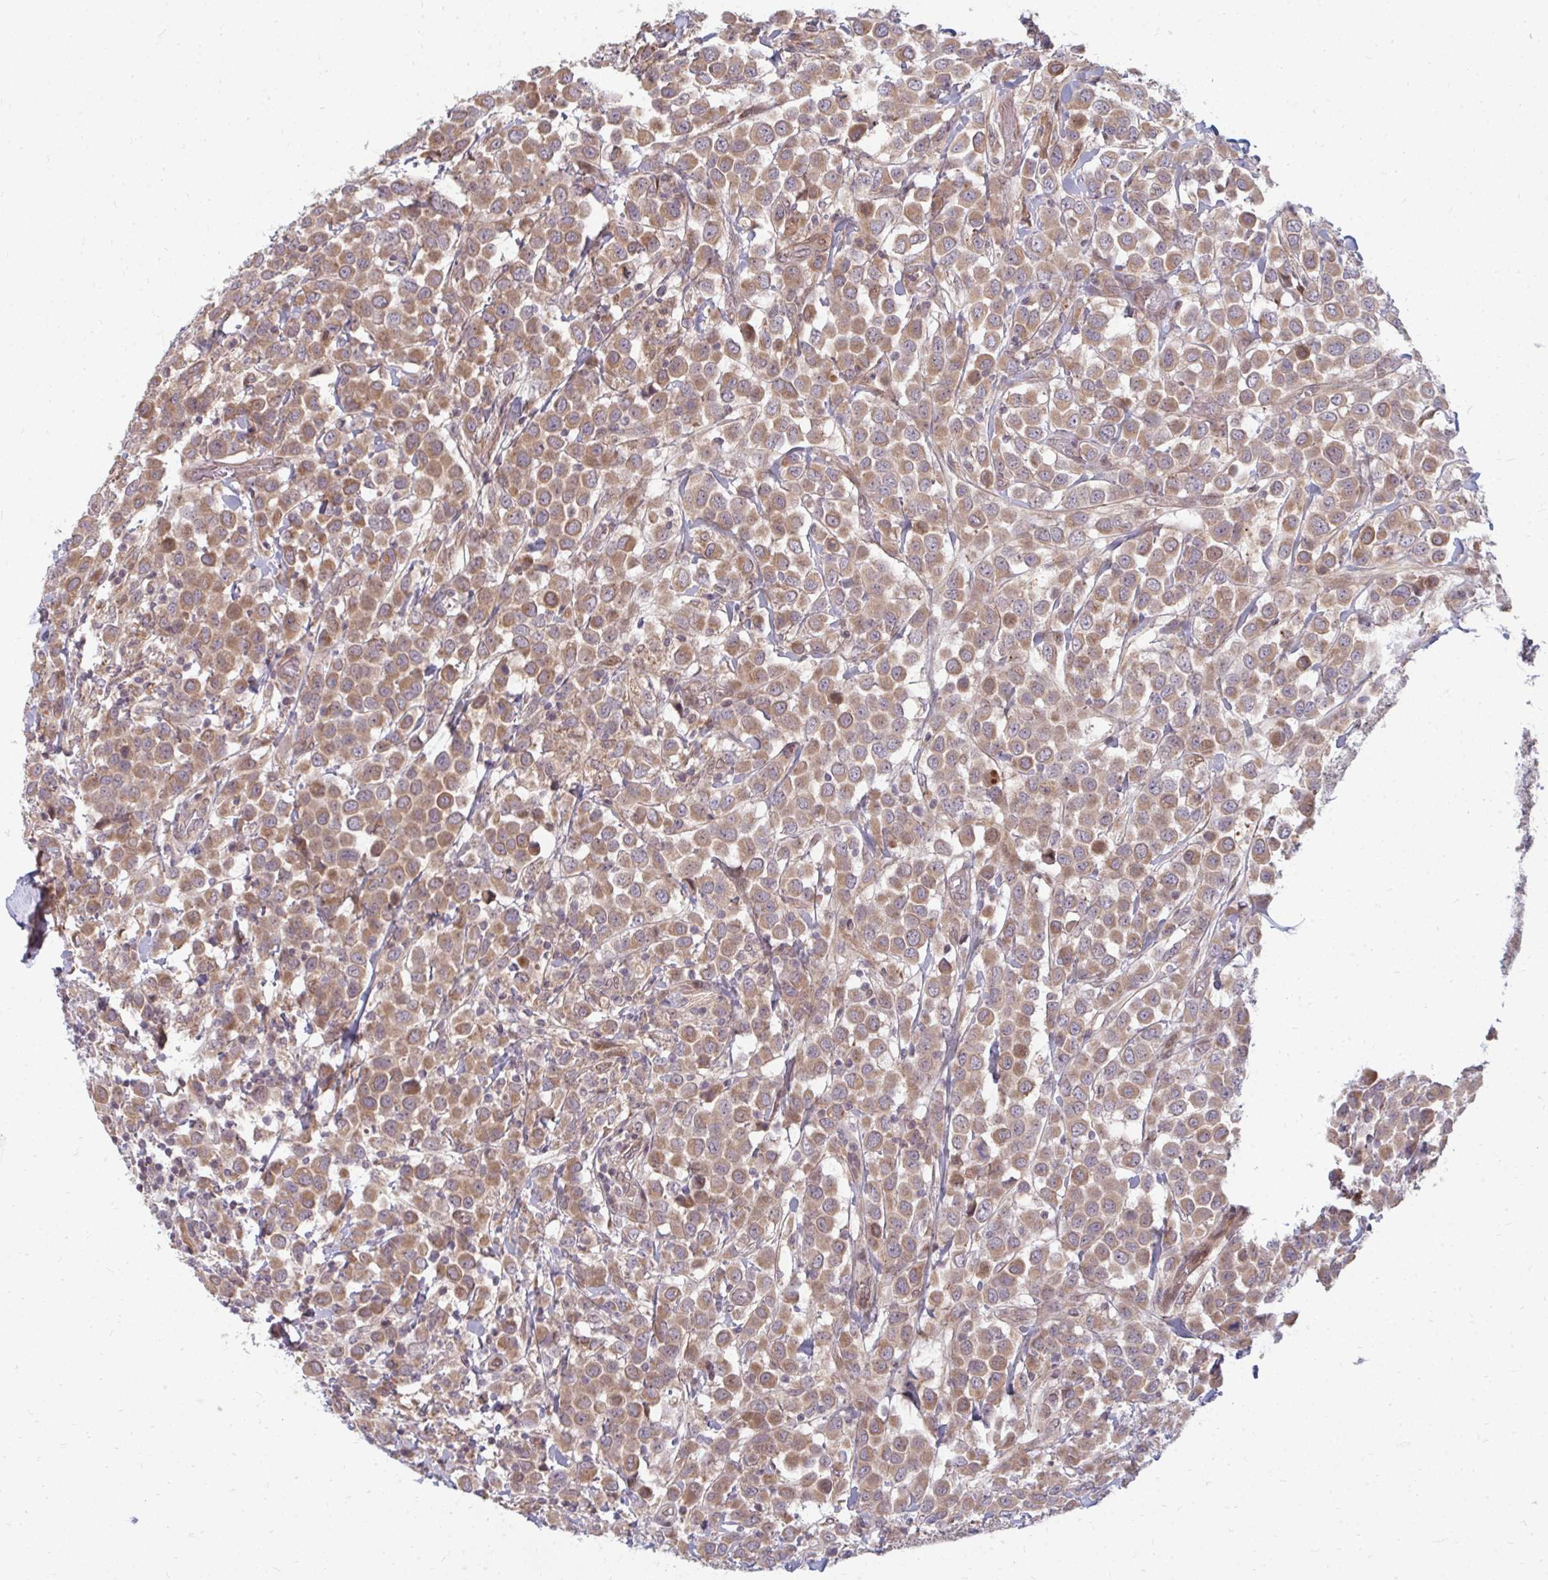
{"staining": {"intensity": "moderate", "quantity": ">75%", "location": "cytoplasmic/membranous"}, "tissue": "breast cancer", "cell_type": "Tumor cells", "image_type": "cancer", "snomed": [{"axis": "morphology", "description": "Duct carcinoma"}, {"axis": "topography", "description": "Breast"}], "caption": "Immunohistochemical staining of human breast cancer (intraductal carcinoma) displays medium levels of moderate cytoplasmic/membranous protein staining in about >75% of tumor cells.", "gene": "ZNF285", "patient": {"sex": "female", "age": 61}}